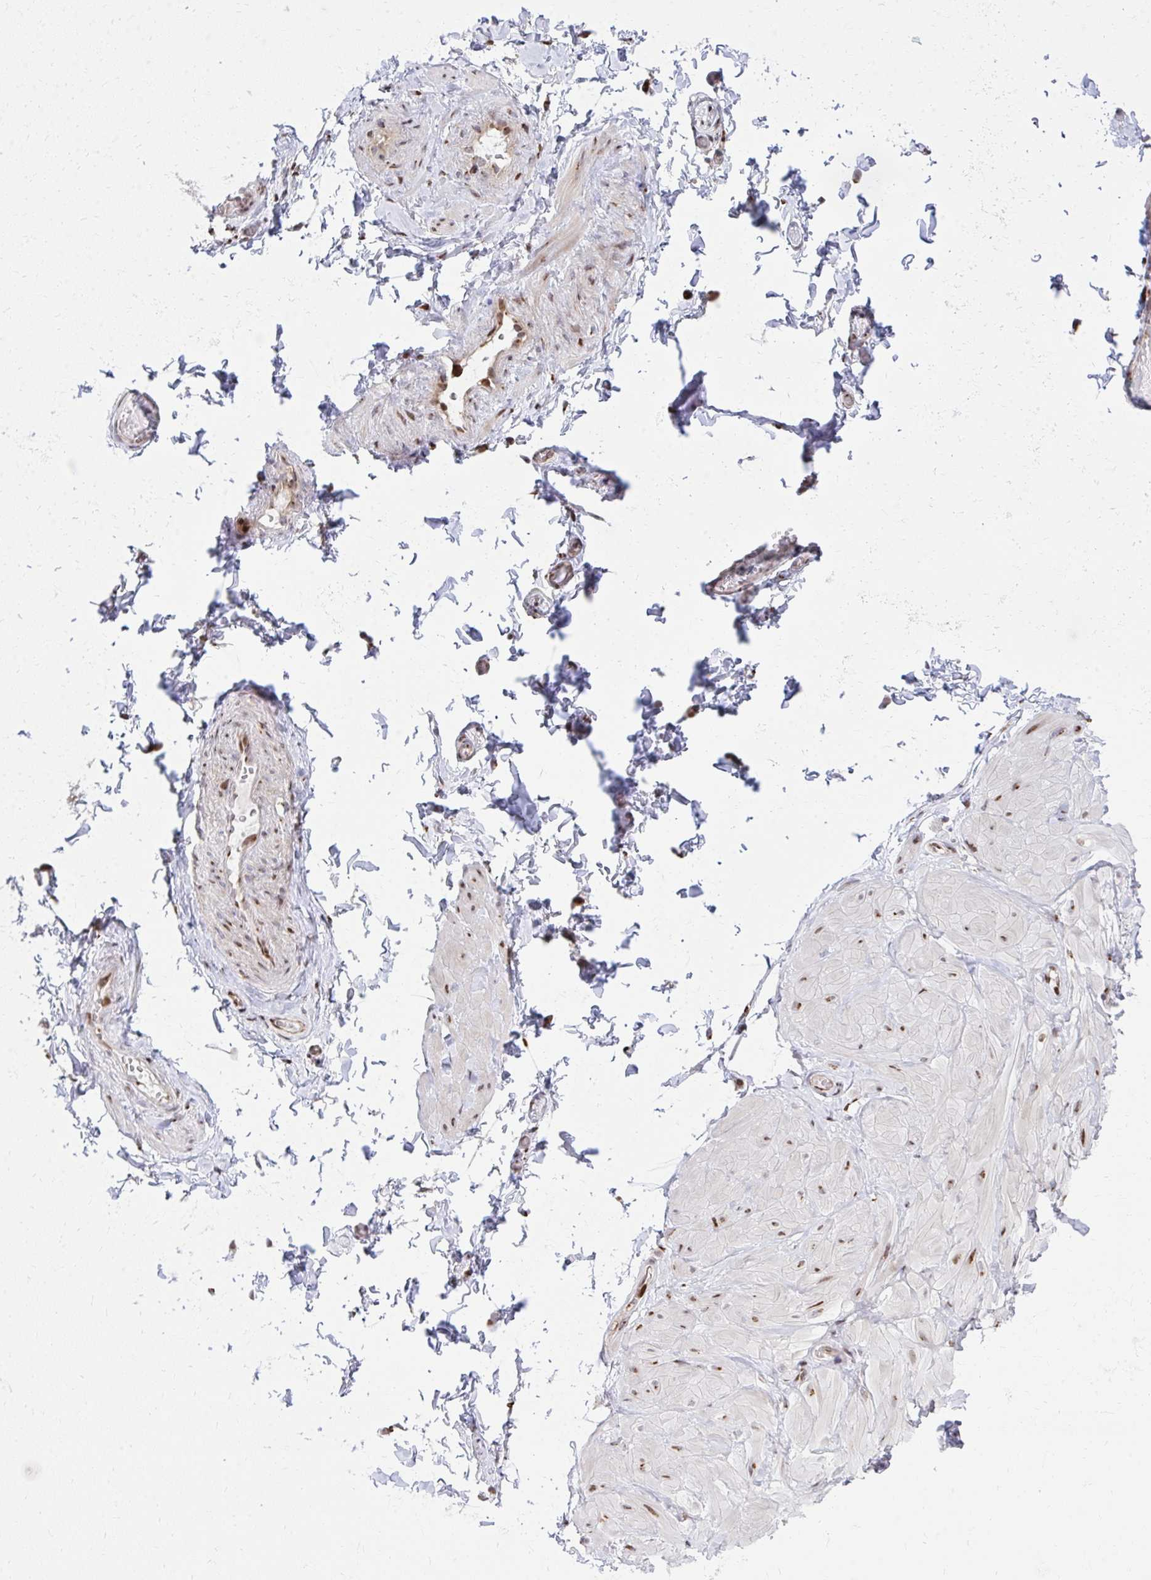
{"staining": {"intensity": "negative", "quantity": "none", "location": "none"}, "tissue": "adipose tissue", "cell_type": "Adipocytes", "image_type": "normal", "snomed": [{"axis": "morphology", "description": "Normal tissue, NOS"}, {"axis": "topography", "description": "Epididymis, spermatic cord, NOS"}, {"axis": "topography", "description": "Epididymis"}, {"axis": "topography", "description": "Peripheral nerve tissue"}], "caption": "Adipose tissue was stained to show a protein in brown. There is no significant expression in adipocytes. The staining is performed using DAB brown chromogen with nuclei counter-stained in using hematoxylin.", "gene": "PIGY", "patient": {"sex": "male", "age": 29}}